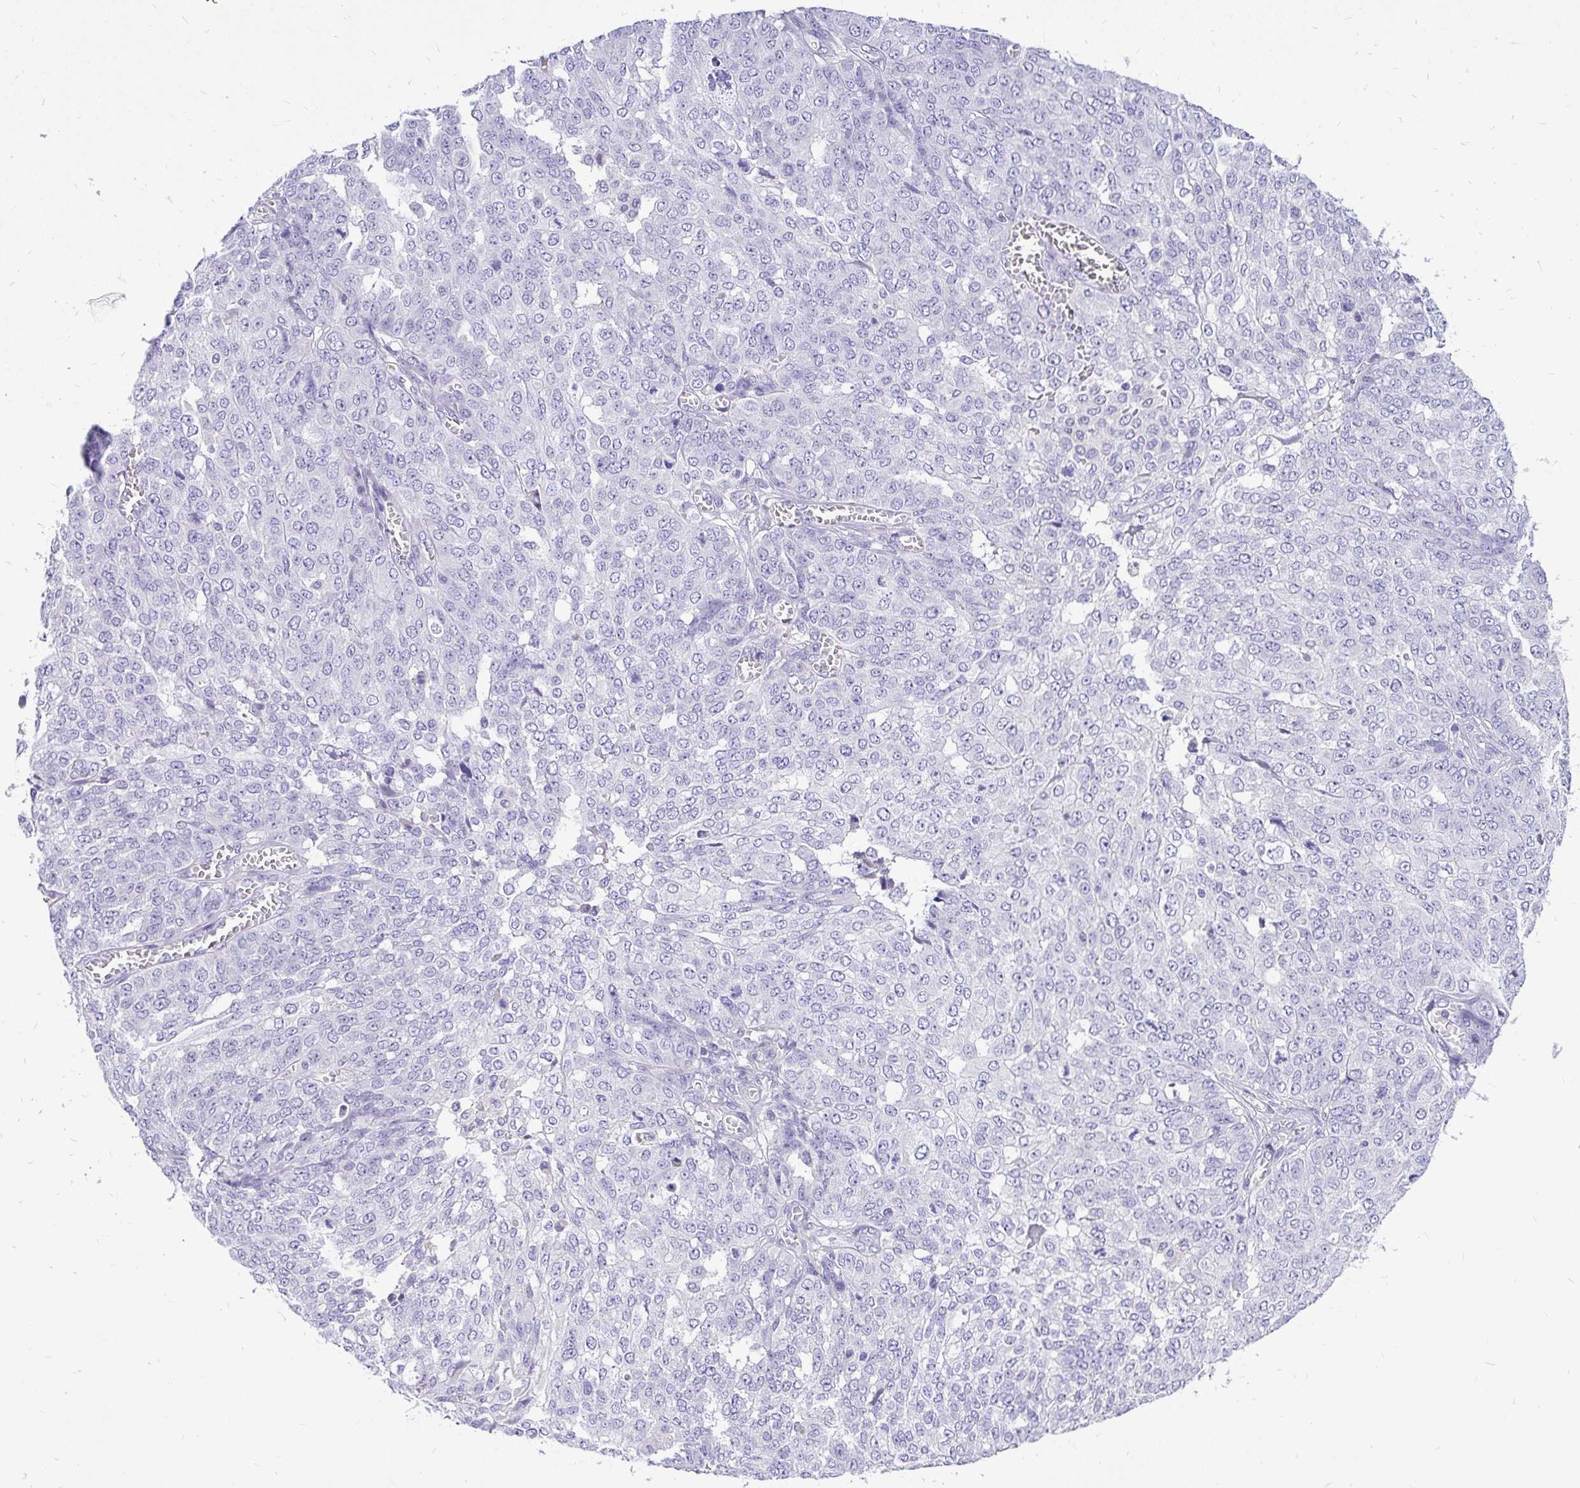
{"staining": {"intensity": "negative", "quantity": "none", "location": "none"}, "tissue": "ovarian cancer", "cell_type": "Tumor cells", "image_type": "cancer", "snomed": [{"axis": "morphology", "description": "Cystadenocarcinoma, serous, NOS"}, {"axis": "topography", "description": "Soft tissue"}, {"axis": "topography", "description": "Ovary"}], "caption": "An immunohistochemistry histopathology image of ovarian serous cystadenocarcinoma is shown. There is no staining in tumor cells of ovarian serous cystadenocarcinoma.", "gene": "MAP1LC3A", "patient": {"sex": "female", "age": 57}}